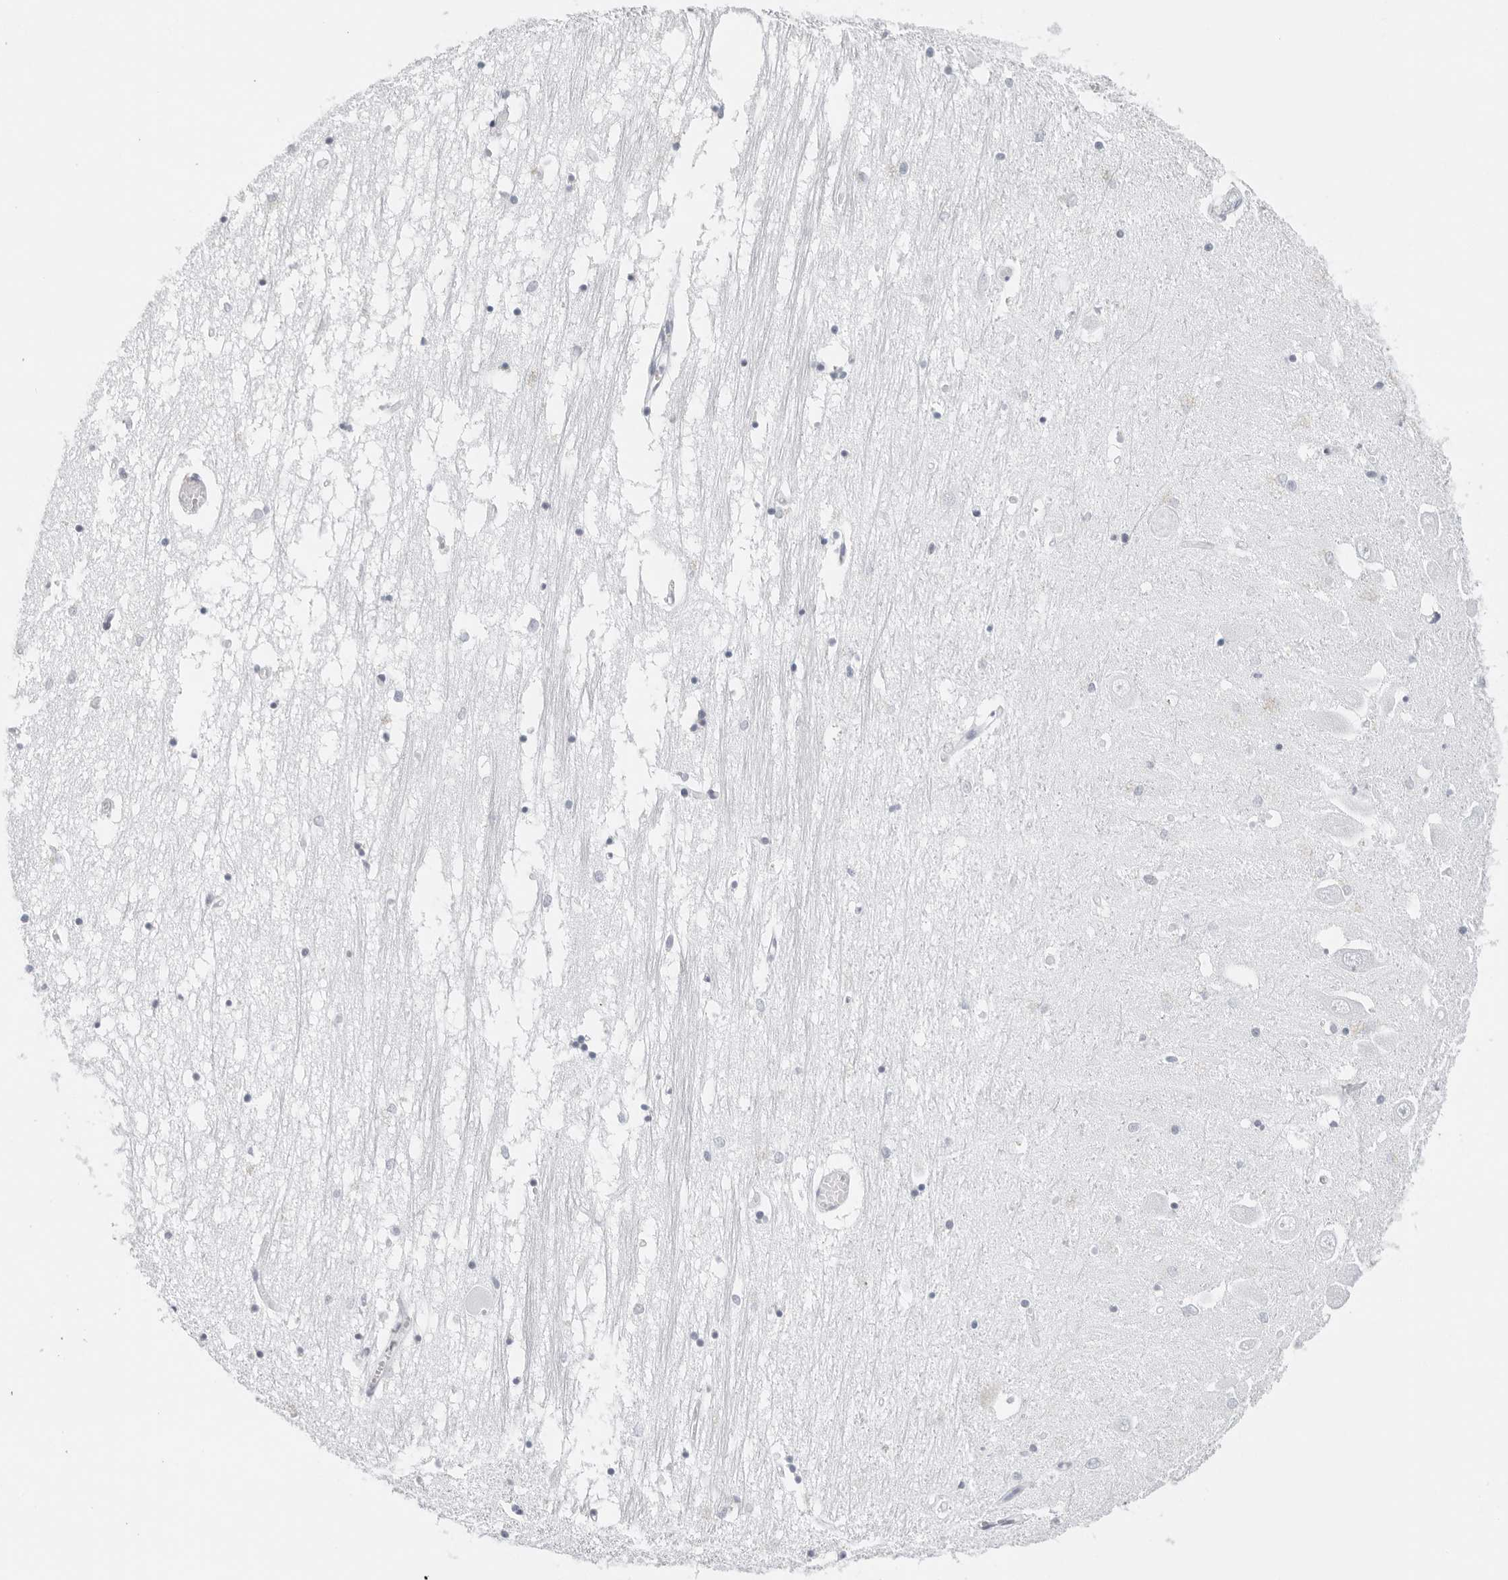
{"staining": {"intensity": "negative", "quantity": "none", "location": "none"}, "tissue": "hippocampus", "cell_type": "Glial cells", "image_type": "normal", "snomed": [{"axis": "morphology", "description": "Normal tissue, NOS"}, {"axis": "topography", "description": "Hippocampus"}], "caption": "This is an immunohistochemistry (IHC) micrograph of normal human hippocampus. There is no staining in glial cells.", "gene": "CST1", "patient": {"sex": "male", "age": 70}}